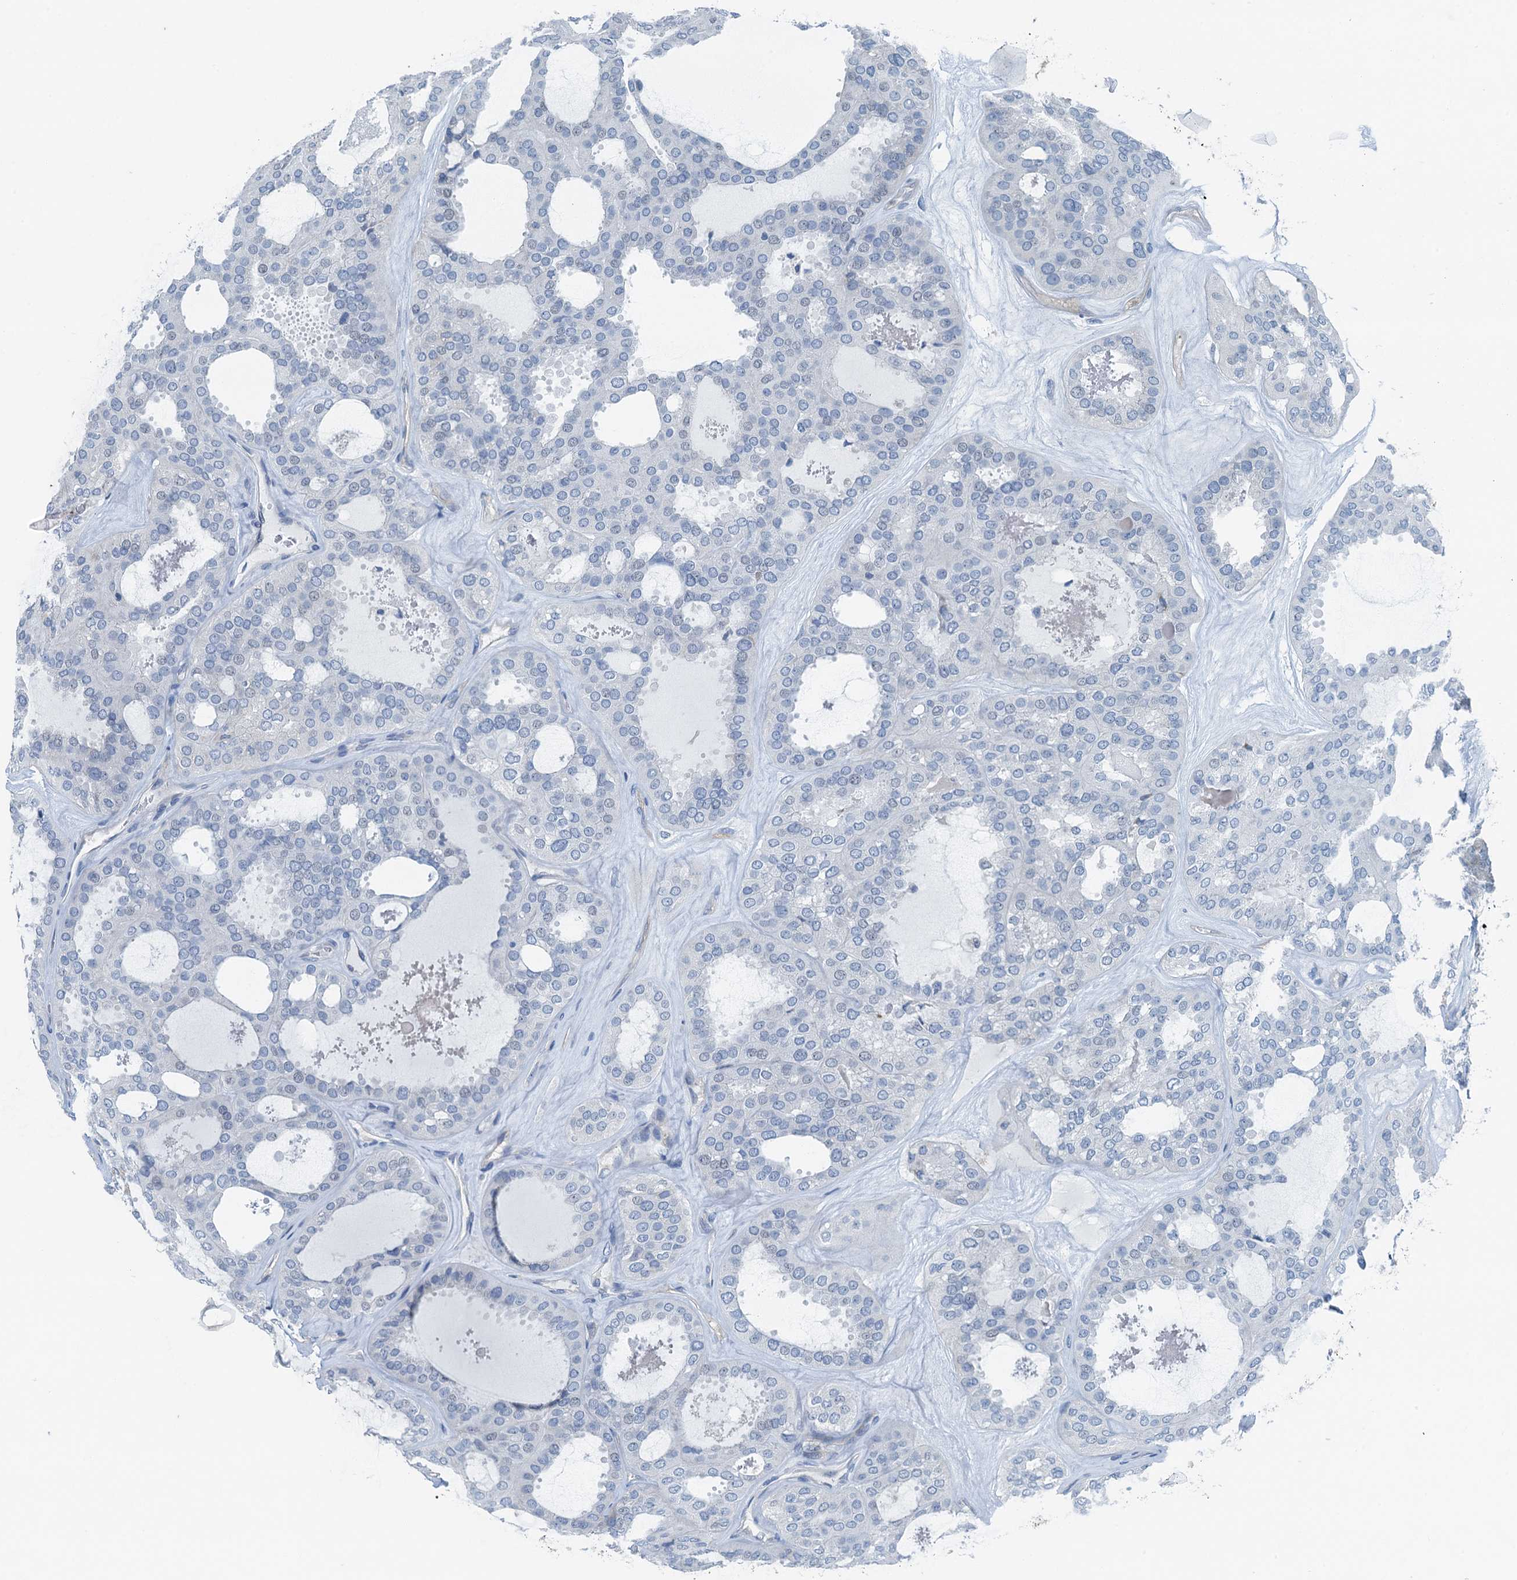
{"staining": {"intensity": "negative", "quantity": "none", "location": "none"}, "tissue": "thyroid cancer", "cell_type": "Tumor cells", "image_type": "cancer", "snomed": [{"axis": "morphology", "description": "Follicular adenoma carcinoma, NOS"}, {"axis": "topography", "description": "Thyroid gland"}], "caption": "Tumor cells show no significant positivity in follicular adenoma carcinoma (thyroid). (DAB (3,3'-diaminobenzidine) immunohistochemistry with hematoxylin counter stain).", "gene": "GFOD2", "patient": {"sex": "male", "age": 75}}